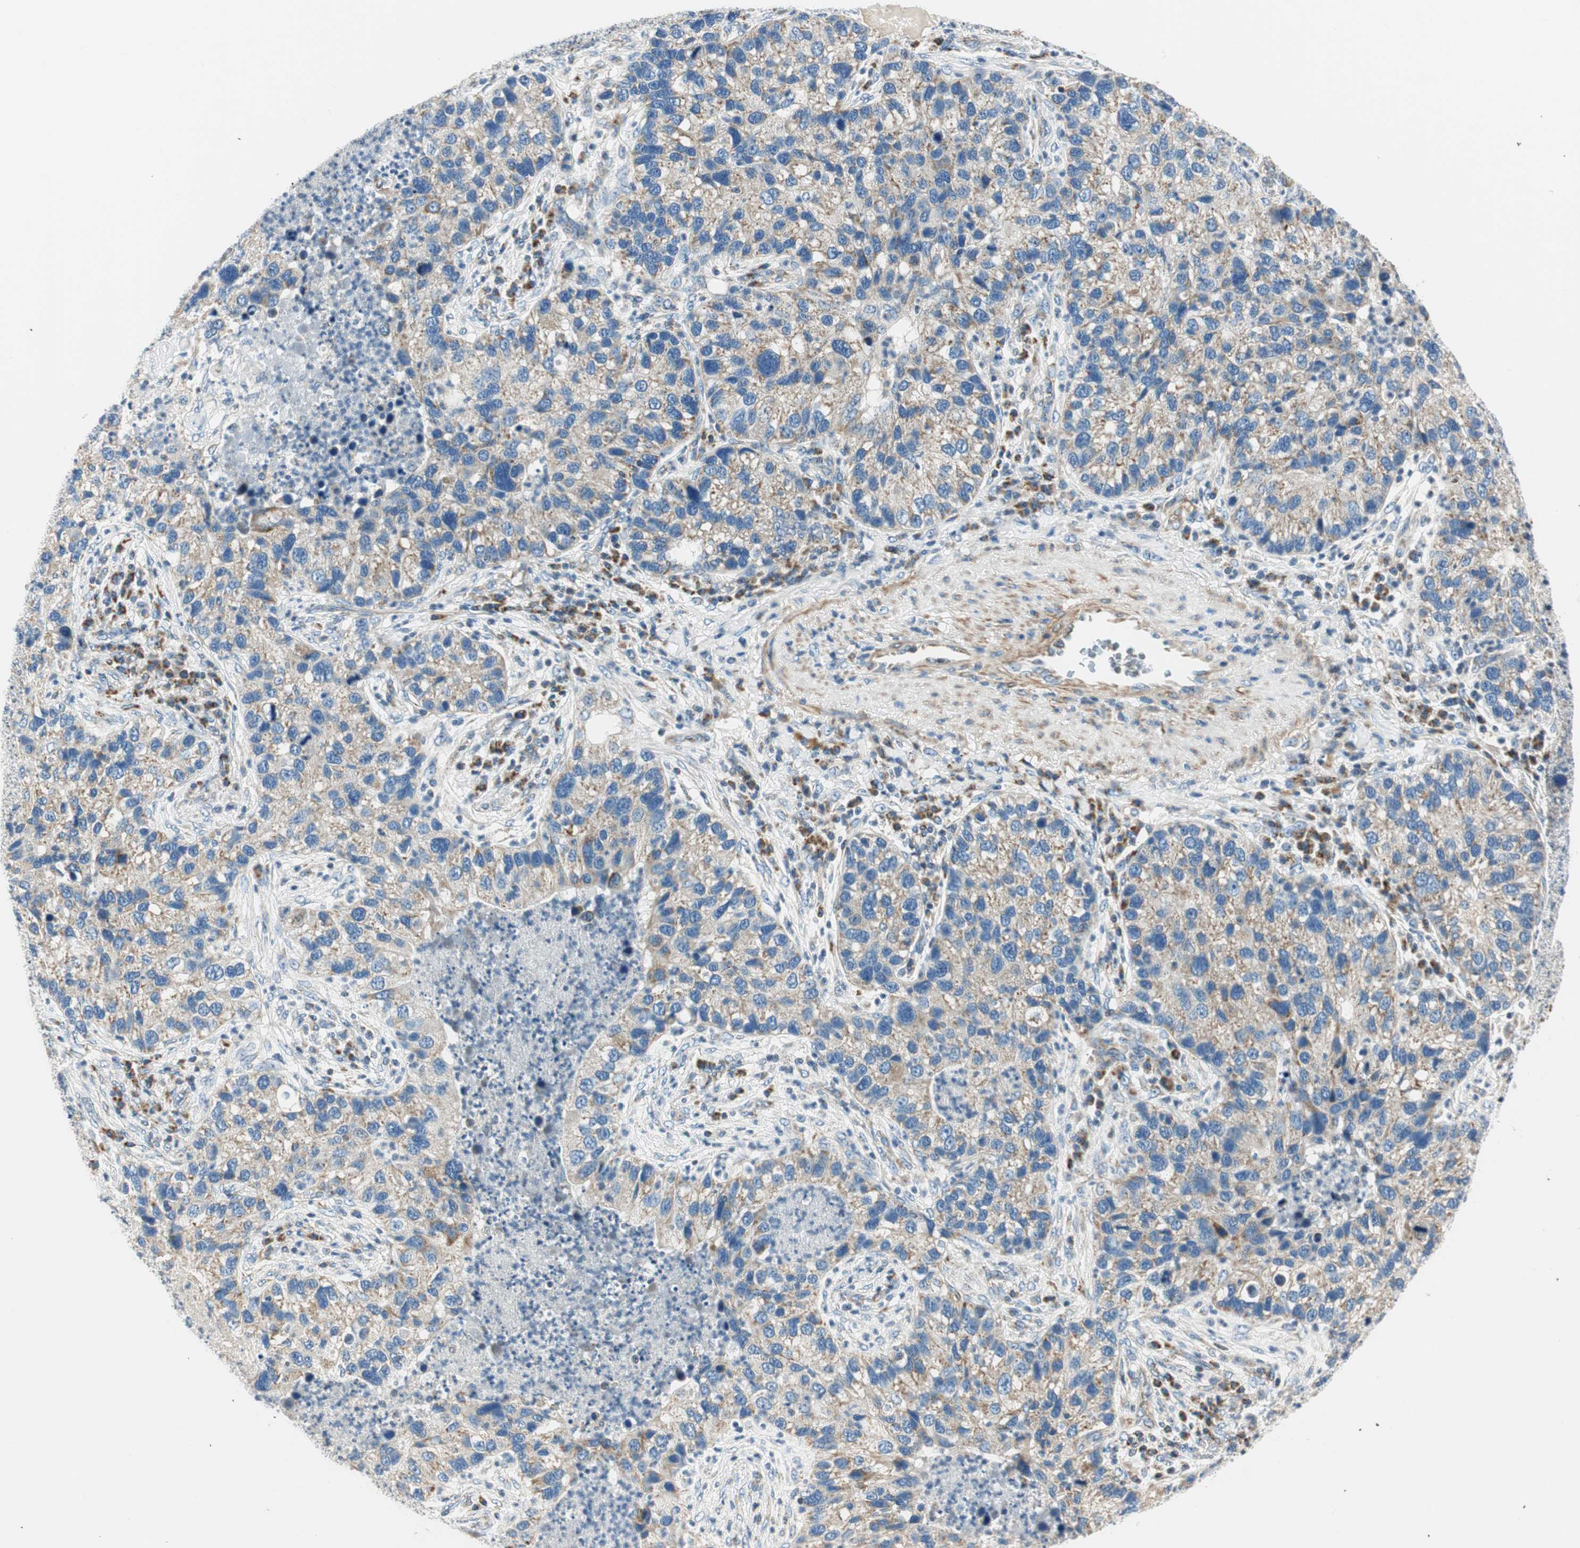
{"staining": {"intensity": "weak", "quantity": ">75%", "location": "cytoplasmic/membranous"}, "tissue": "lung cancer", "cell_type": "Tumor cells", "image_type": "cancer", "snomed": [{"axis": "morphology", "description": "Normal tissue, NOS"}, {"axis": "morphology", "description": "Adenocarcinoma, NOS"}, {"axis": "topography", "description": "Bronchus"}, {"axis": "topography", "description": "Lung"}], "caption": "Lung cancer (adenocarcinoma) stained with a brown dye demonstrates weak cytoplasmic/membranous positive expression in approximately >75% of tumor cells.", "gene": "RORB", "patient": {"sex": "male", "age": 54}}